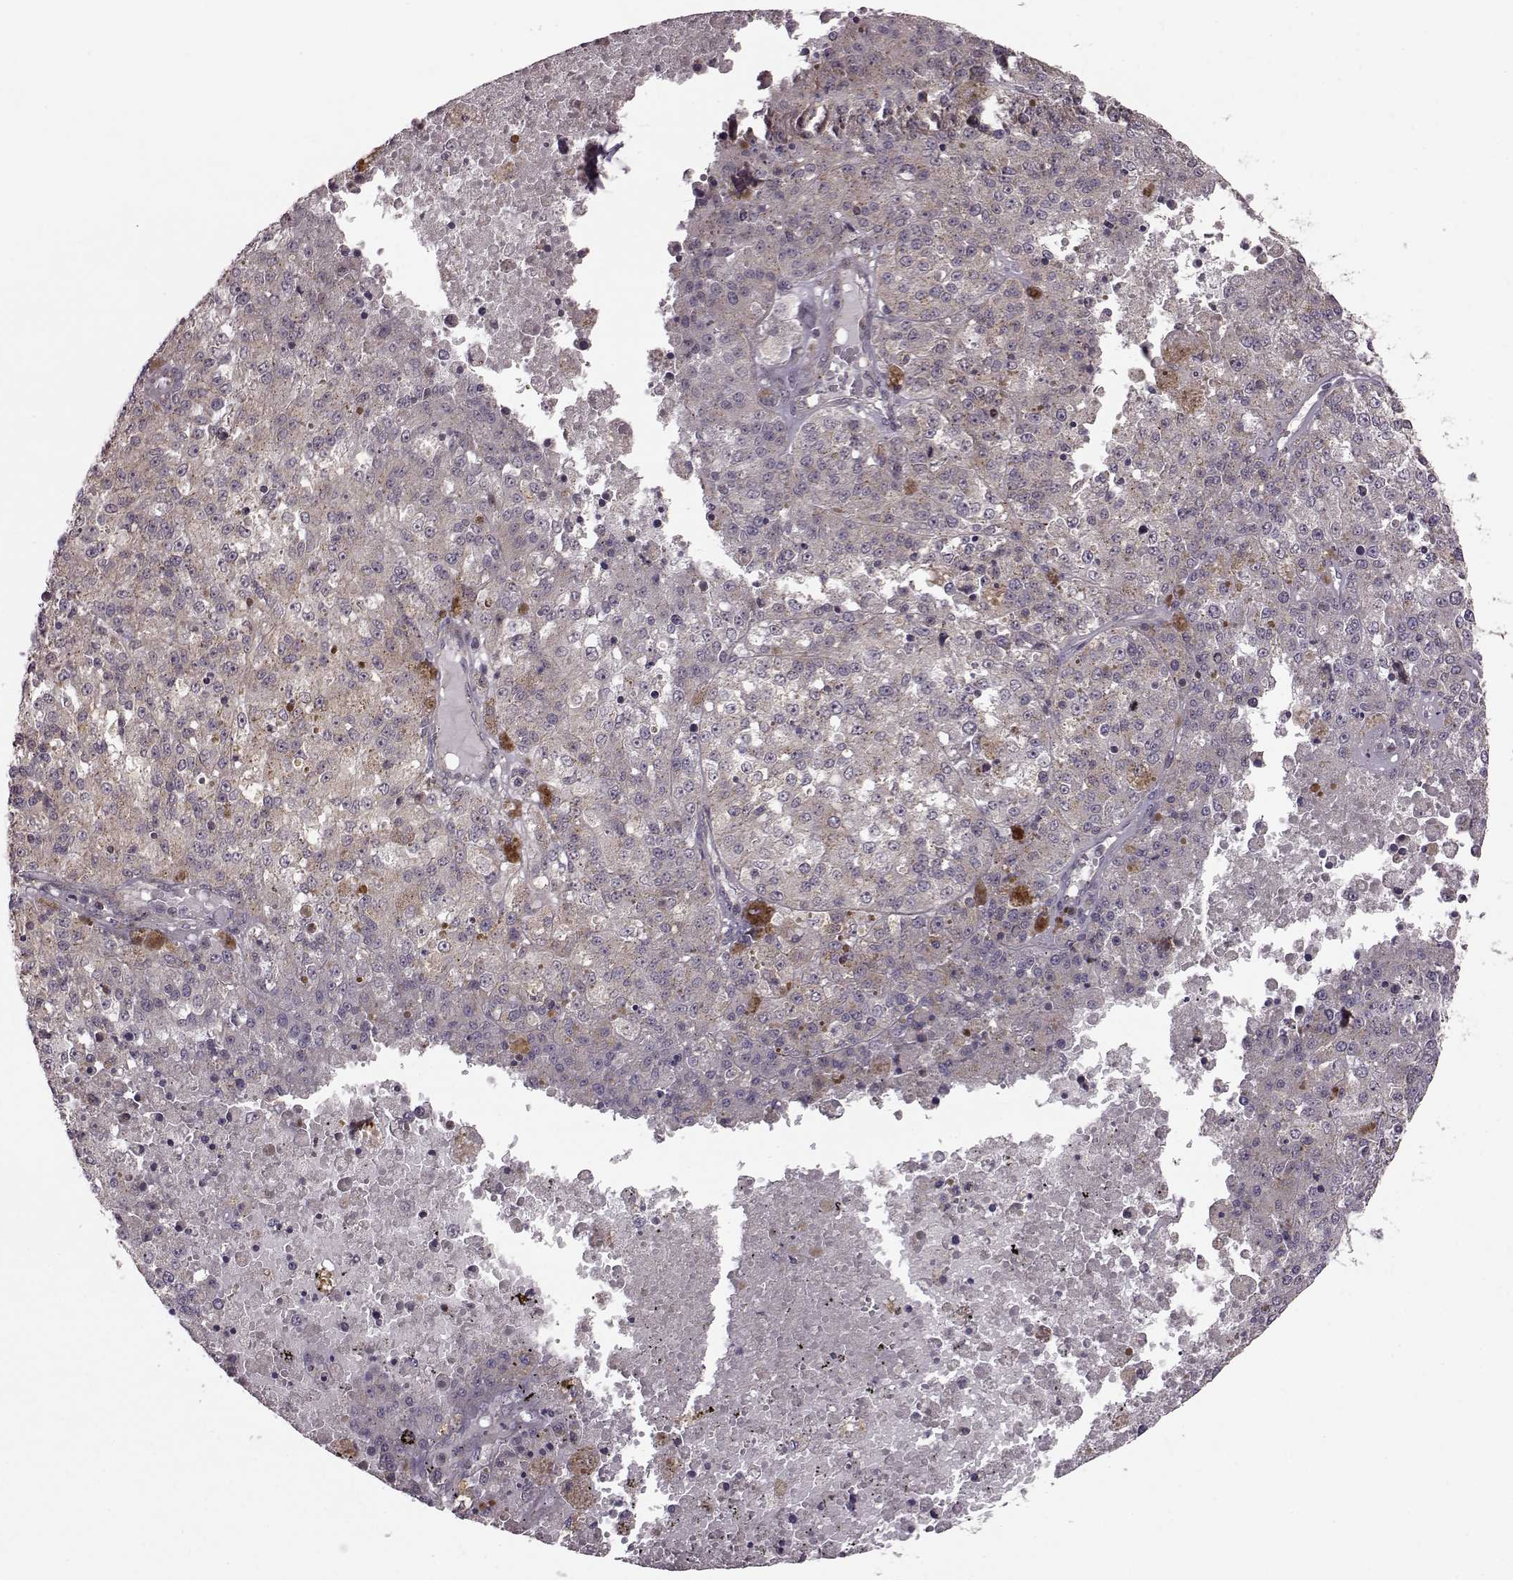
{"staining": {"intensity": "weak", "quantity": ">75%", "location": "cytoplasmic/membranous"}, "tissue": "melanoma", "cell_type": "Tumor cells", "image_type": "cancer", "snomed": [{"axis": "morphology", "description": "Malignant melanoma, Metastatic site"}, {"axis": "topography", "description": "Lymph node"}], "caption": "Immunohistochemistry (IHC) (DAB (3,3'-diaminobenzidine)) staining of human melanoma shows weak cytoplasmic/membranous protein expression in about >75% of tumor cells.", "gene": "FNIP2", "patient": {"sex": "female", "age": 64}}